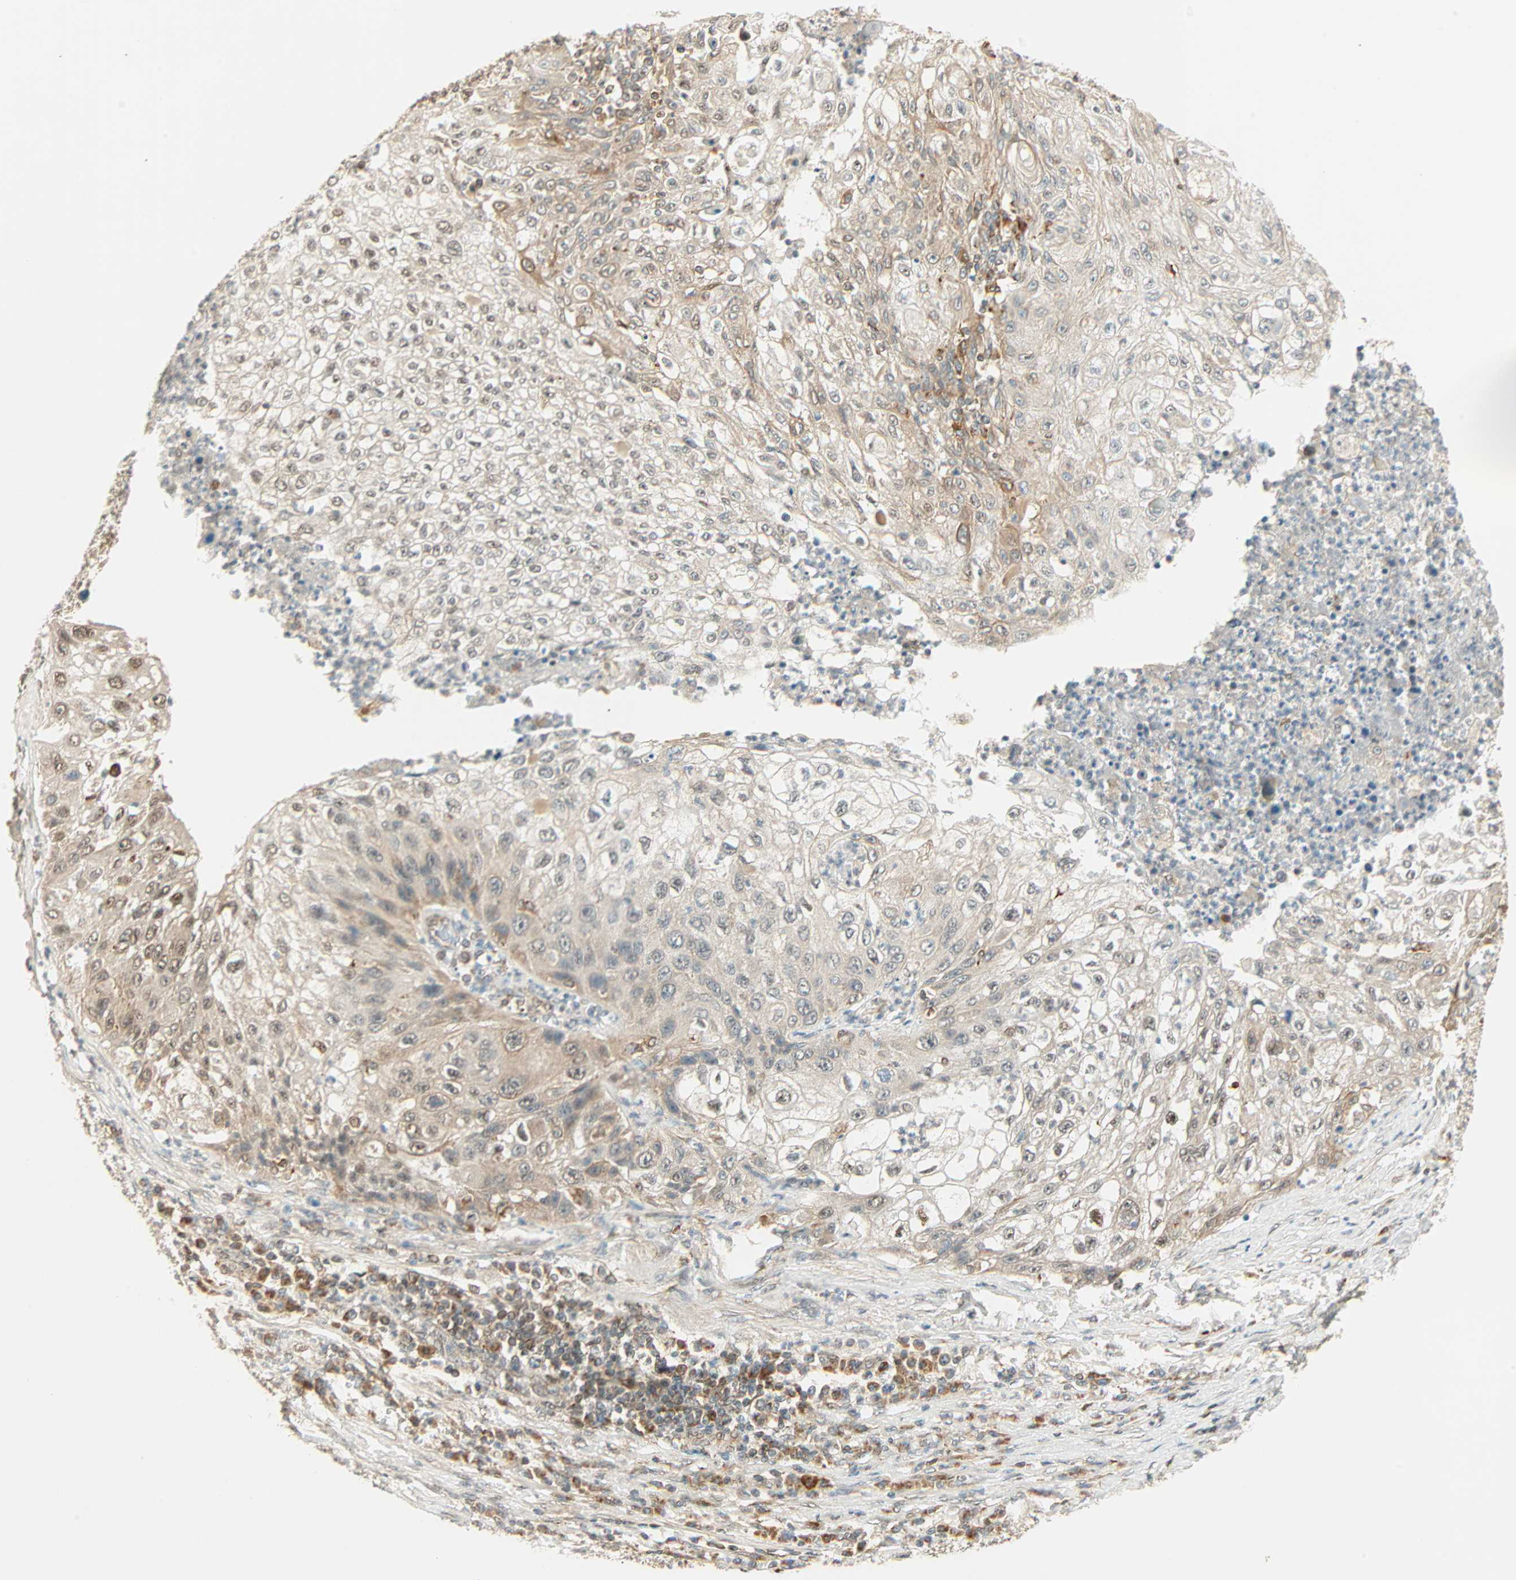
{"staining": {"intensity": "strong", "quantity": ">75%", "location": "cytoplasmic/membranous,nuclear"}, "tissue": "lung cancer", "cell_type": "Tumor cells", "image_type": "cancer", "snomed": [{"axis": "morphology", "description": "Inflammation, NOS"}, {"axis": "morphology", "description": "Squamous cell carcinoma, NOS"}, {"axis": "topography", "description": "Lymph node"}, {"axis": "topography", "description": "Soft tissue"}, {"axis": "topography", "description": "Lung"}], "caption": "Tumor cells show high levels of strong cytoplasmic/membranous and nuclear staining in about >75% of cells in human lung cancer.", "gene": "PNPLA6", "patient": {"sex": "male", "age": 66}}